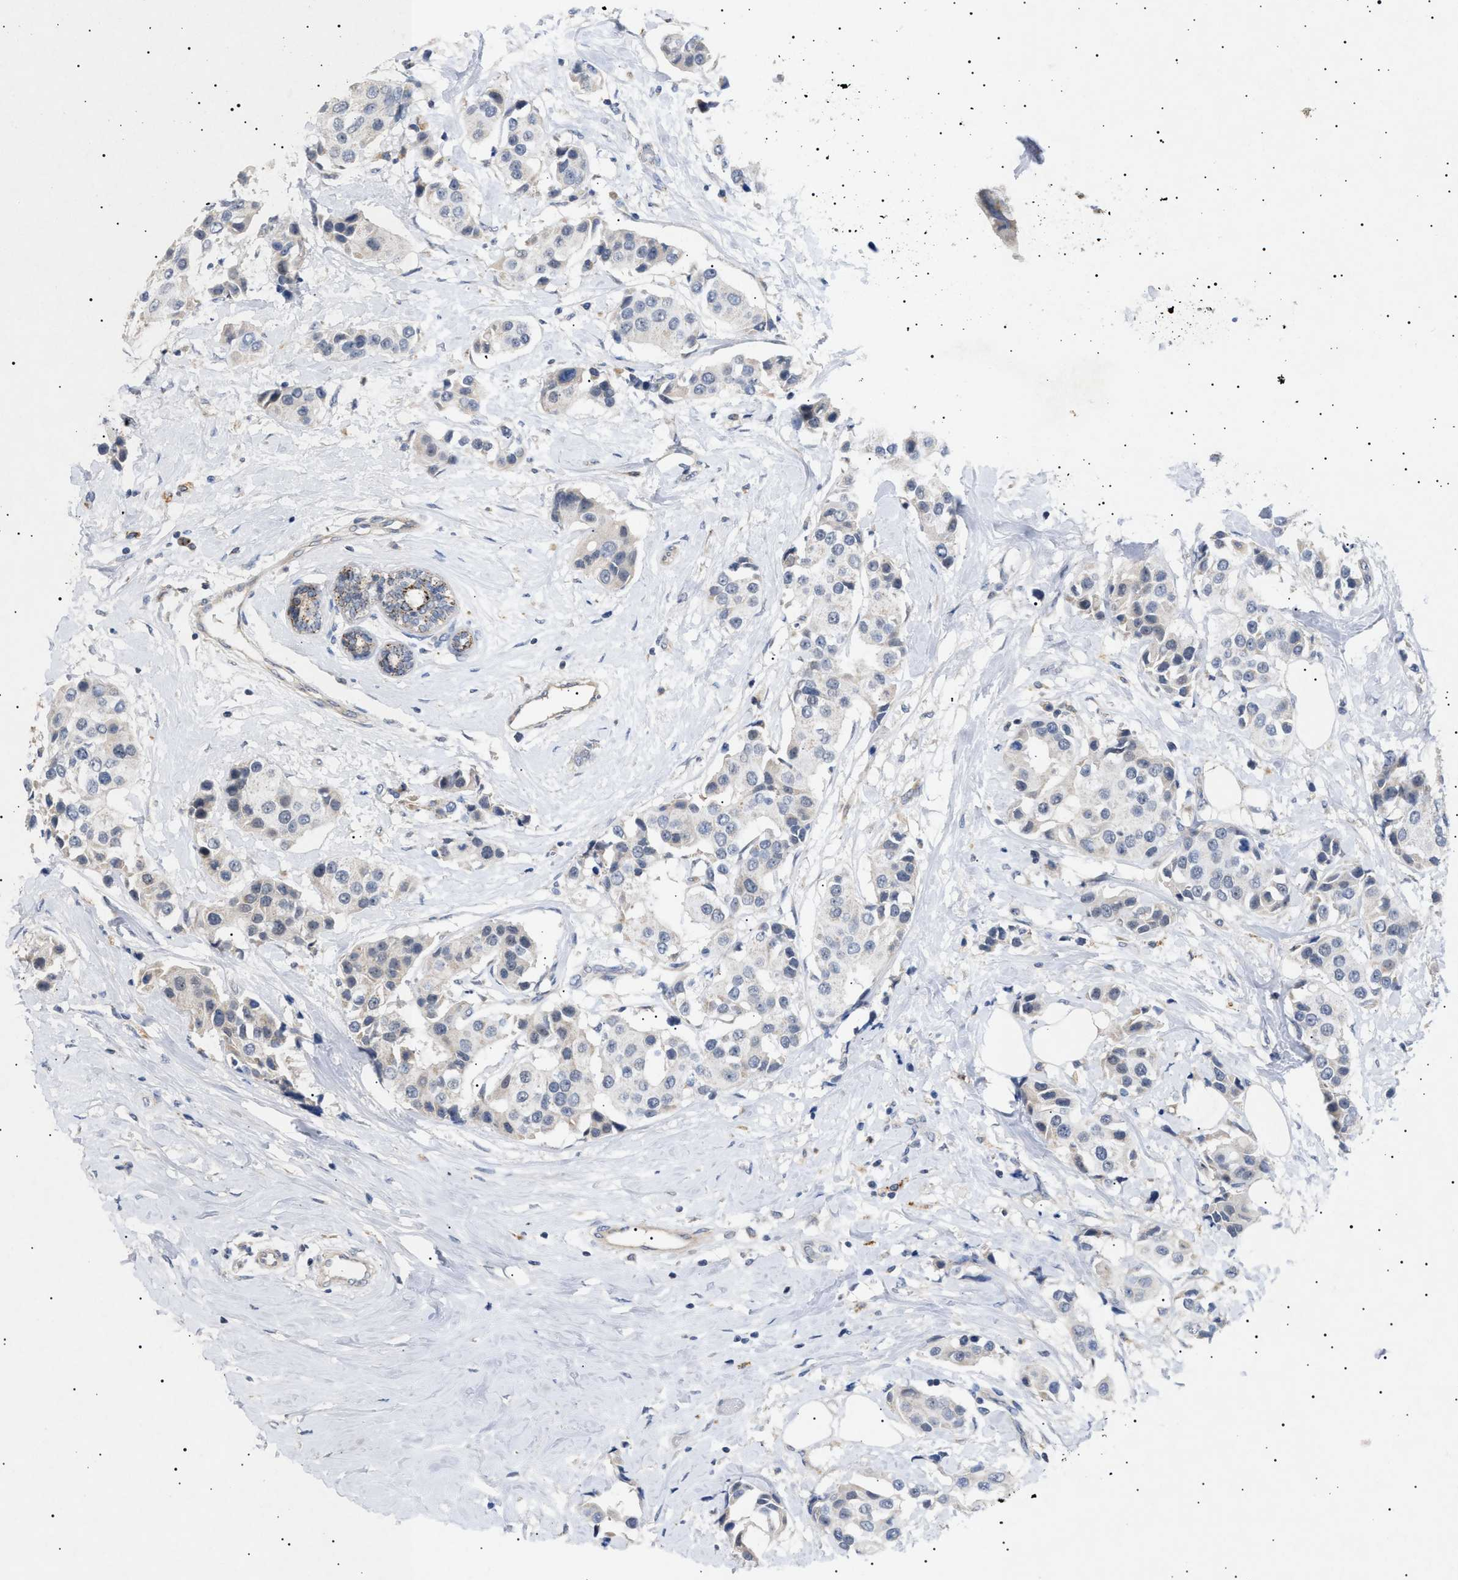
{"staining": {"intensity": "negative", "quantity": "none", "location": "none"}, "tissue": "breast cancer", "cell_type": "Tumor cells", "image_type": "cancer", "snomed": [{"axis": "morphology", "description": "Normal tissue, NOS"}, {"axis": "morphology", "description": "Duct carcinoma"}, {"axis": "topography", "description": "Breast"}], "caption": "Breast cancer was stained to show a protein in brown. There is no significant positivity in tumor cells.", "gene": "SIRT5", "patient": {"sex": "female", "age": 39}}